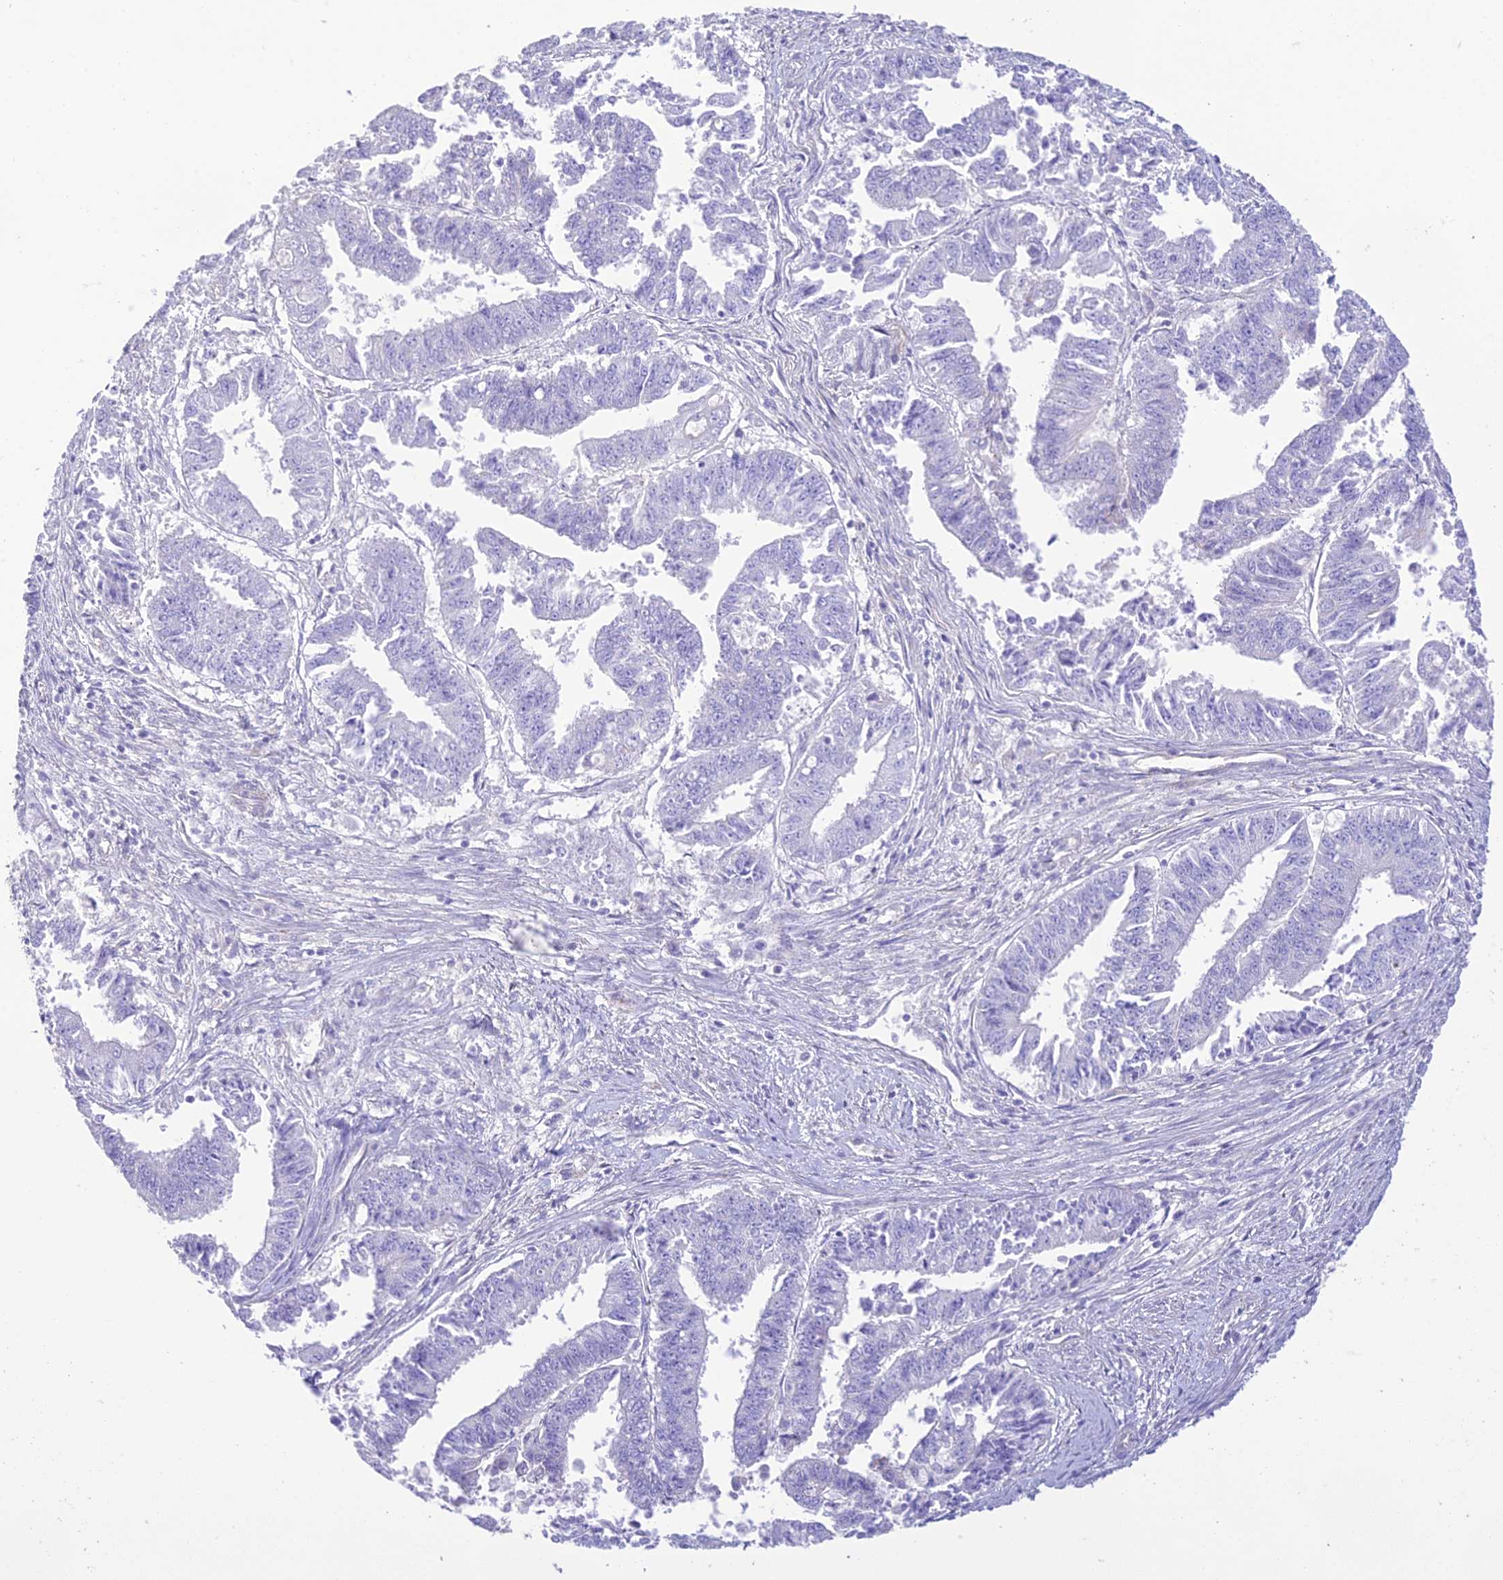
{"staining": {"intensity": "negative", "quantity": "none", "location": "none"}, "tissue": "endometrial cancer", "cell_type": "Tumor cells", "image_type": "cancer", "snomed": [{"axis": "morphology", "description": "Adenocarcinoma, NOS"}, {"axis": "topography", "description": "Endometrium"}], "caption": "Tumor cells are negative for brown protein staining in adenocarcinoma (endometrial).", "gene": "HSD17B2", "patient": {"sex": "female", "age": 73}}